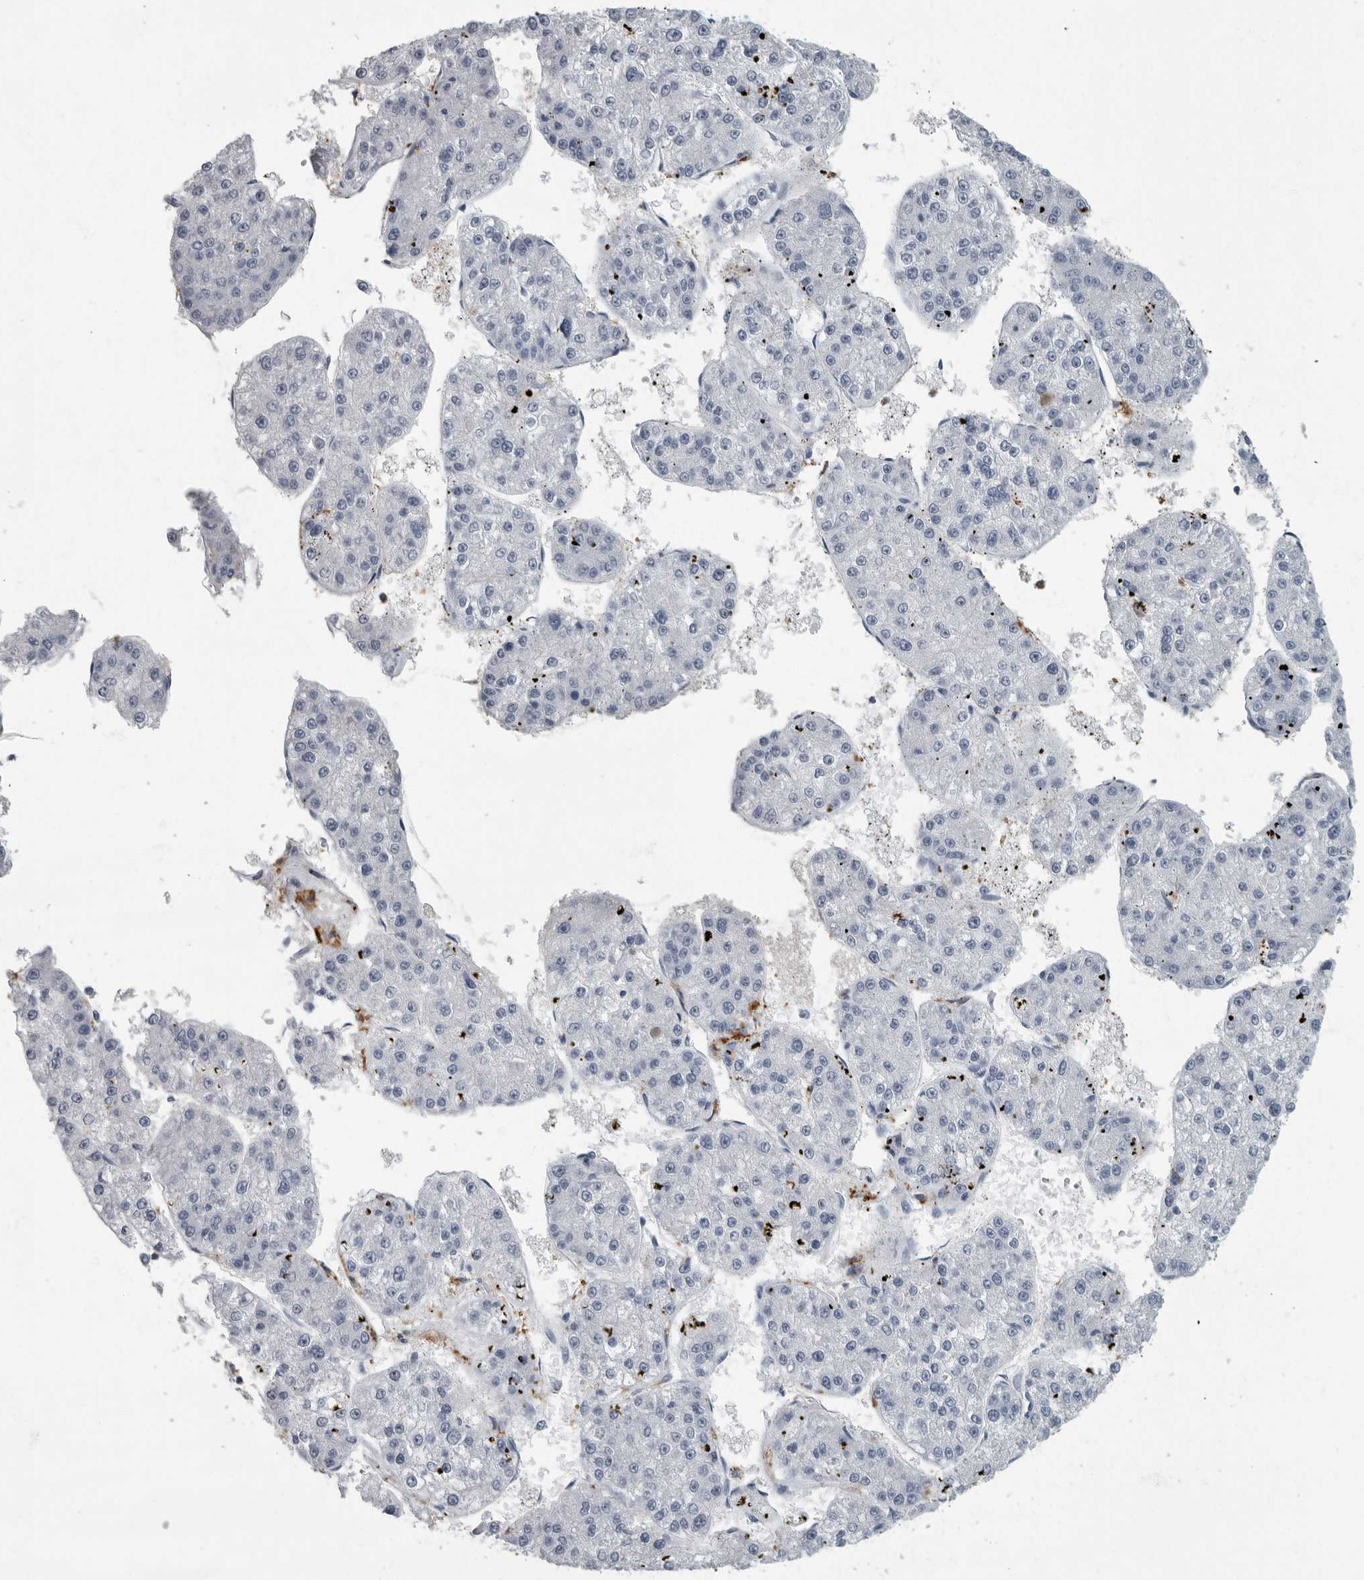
{"staining": {"intensity": "negative", "quantity": "none", "location": "none"}, "tissue": "liver cancer", "cell_type": "Tumor cells", "image_type": "cancer", "snomed": [{"axis": "morphology", "description": "Carcinoma, Hepatocellular, NOS"}, {"axis": "topography", "description": "Liver"}], "caption": "Photomicrograph shows no significant protein positivity in tumor cells of liver cancer.", "gene": "FCER1G", "patient": {"sex": "female", "age": 73}}